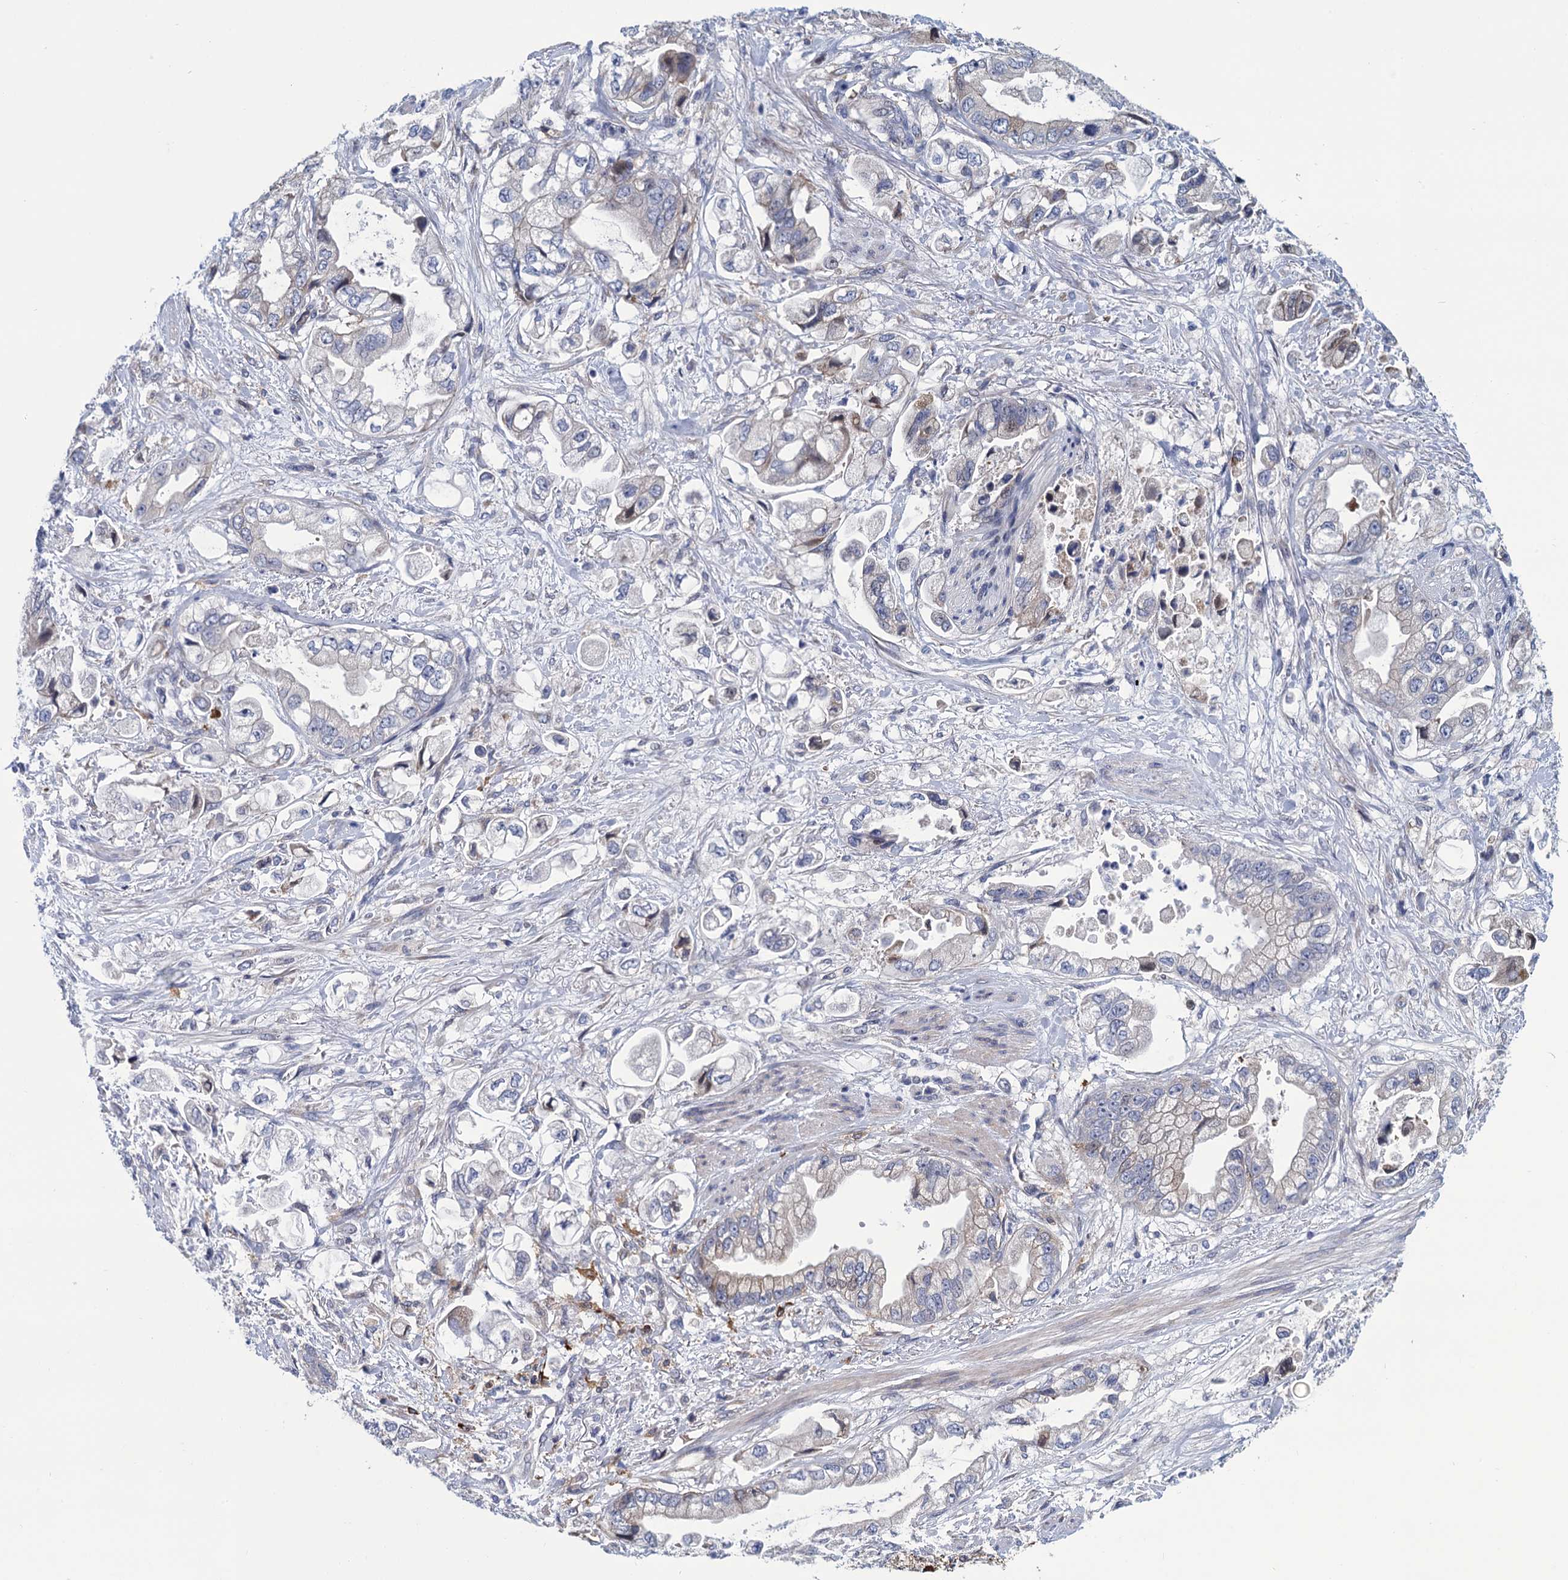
{"staining": {"intensity": "negative", "quantity": "none", "location": "none"}, "tissue": "stomach cancer", "cell_type": "Tumor cells", "image_type": "cancer", "snomed": [{"axis": "morphology", "description": "Adenocarcinoma, NOS"}, {"axis": "topography", "description": "Stomach"}], "caption": "Tumor cells are negative for brown protein staining in stomach cancer.", "gene": "DNHD1", "patient": {"sex": "male", "age": 62}}